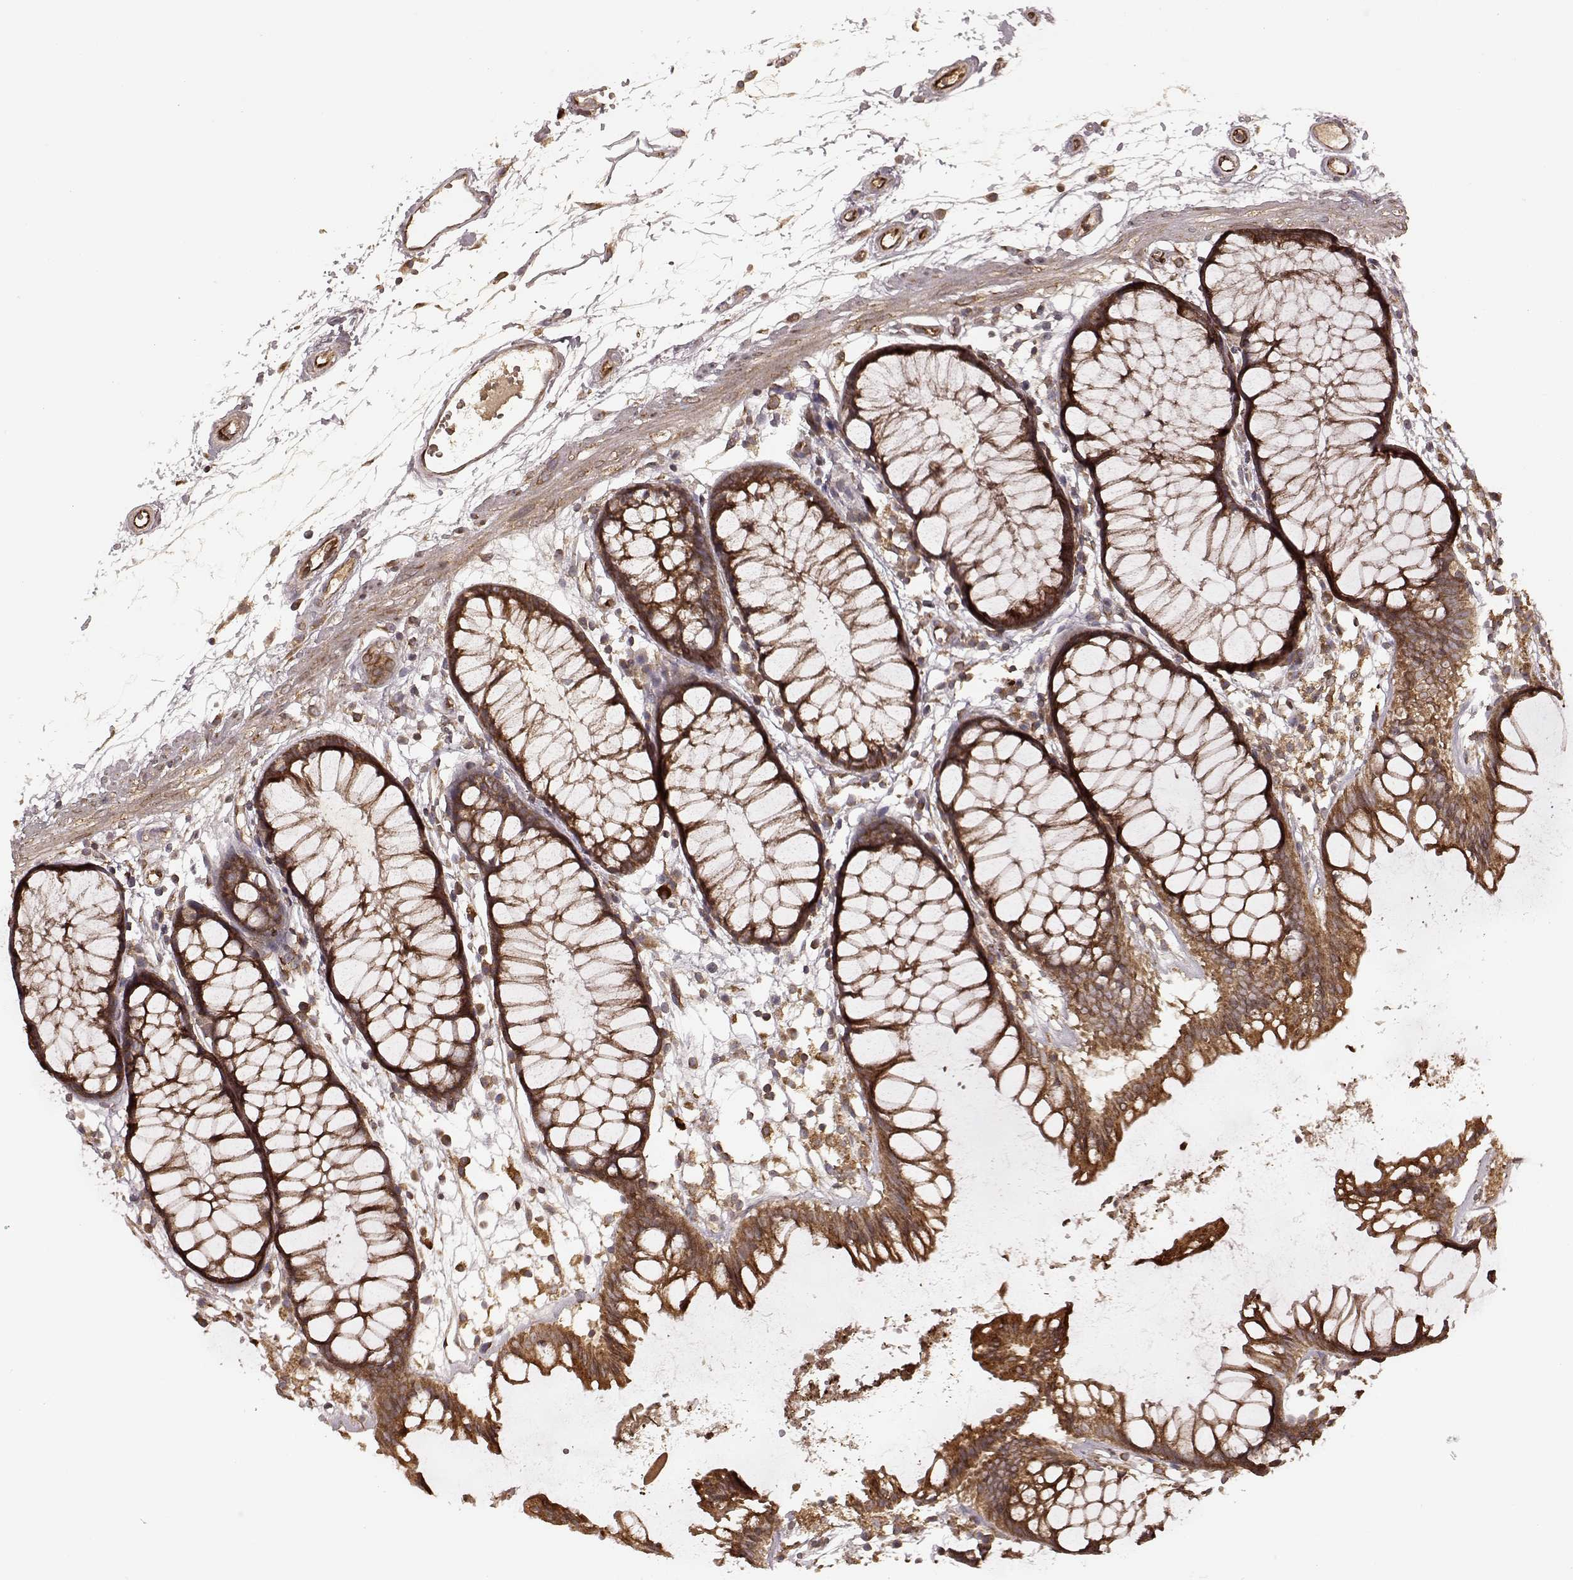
{"staining": {"intensity": "strong", "quantity": ">75%", "location": "cytoplasmic/membranous"}, "tissue": "colon", "cell_type": "Endothelial cells", "image_type": "normal", "snomed": [{"axis": "morphology", "description": "Normal tissue, NOS"}, {"axis": "morphology", "description": "Adenocarcinoma, NOS"}, {"axis": "topography", "description": "Colon"}], "caption": "Colon stained for a protein (brown) exhibits strong cytoplasmic/membranous positive expression in about >75% of endothelial cells.", "gene": "AGPAT1", "patient": {"sex": "male", "age": 65}}